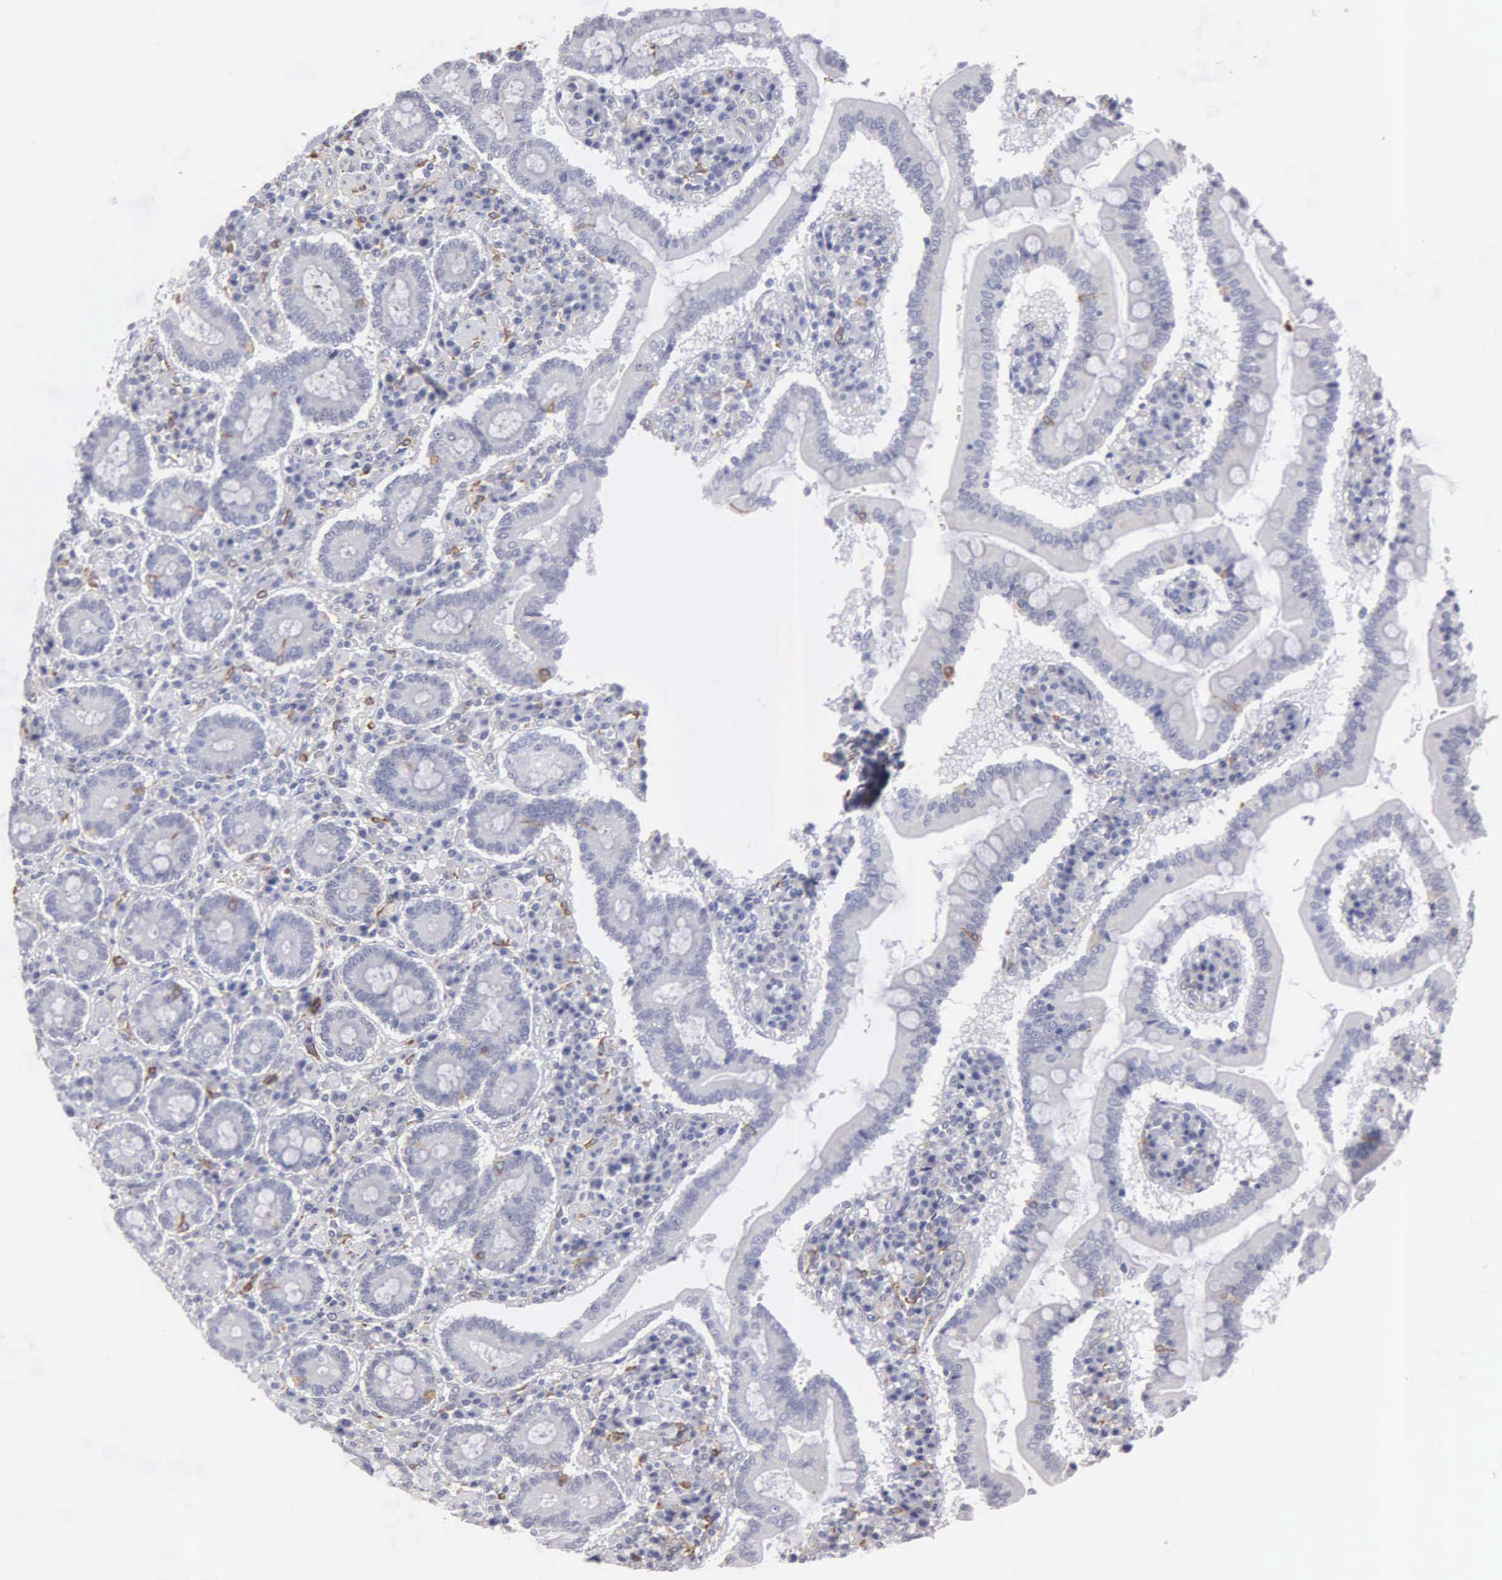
{"staining": {"intensity": "negative", "quantity": "none", "location": "none"}, "tissue": "duodenum", "cell_type": "Glandular cells", "image_type": "normal", "snomed": [{"axis": "morphology", "description": "Normal tissue, NOS"}, {"axis": "topography", "description": "Duodenum"}], "caption": "A high-resolution photomicrograph shows immunohistochemistry staining of unremarkable duodenum, which displays no significant positivity in glandular cells. (DAB immunohistochemistry (IHC) with hematoxylin counter stain).", "gene": "LIN52", "patient": {"sex": "female", "age": 73}}